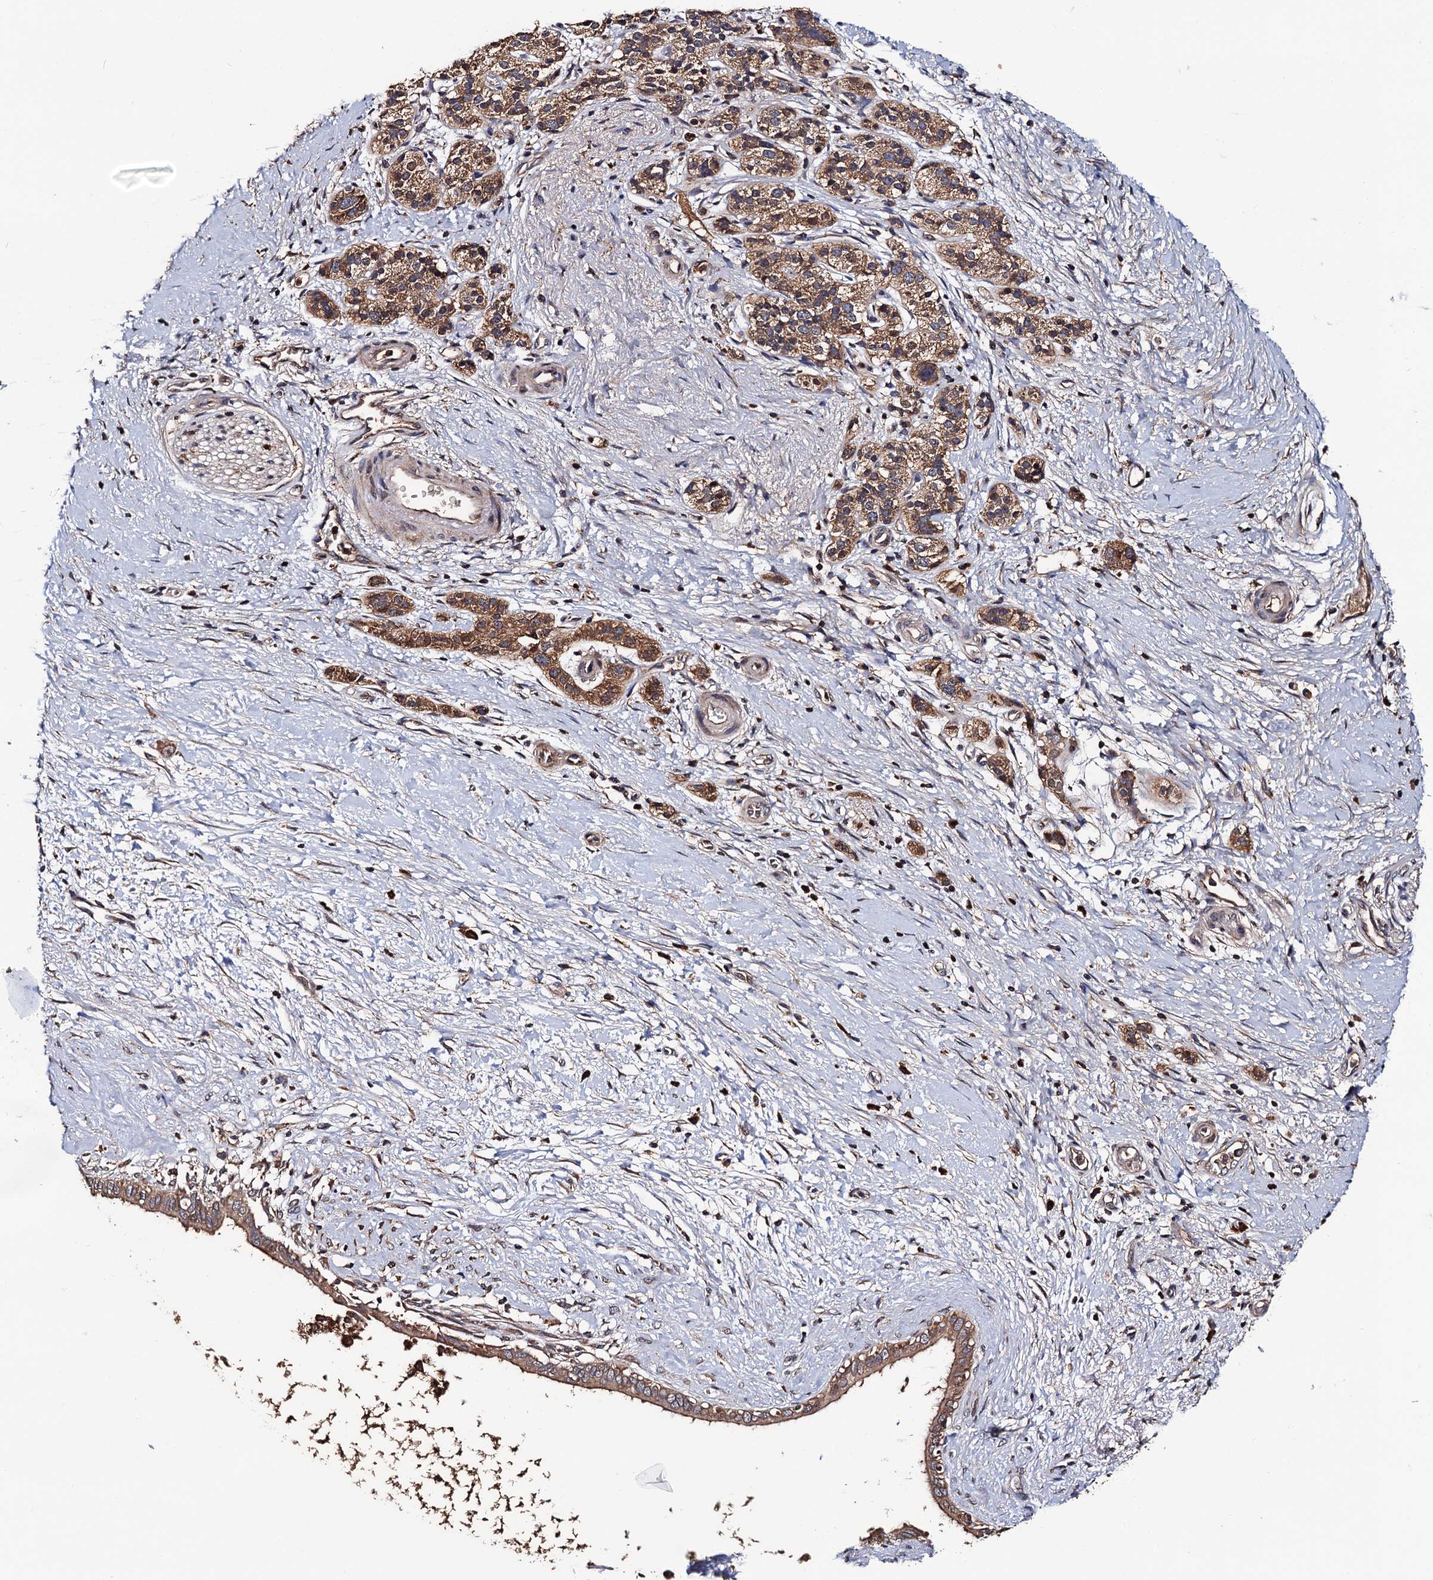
{"staining": {"intensity": "moderate", "quantity": ">75%", "location": "cytoplasmic/membranous"}, "tissue": "pancreatic cancer", "cell_type": "Tumor cells", "image_type": "cancer", "snomed": [{"axis": "morphology", "description": "Adenocarcinoma, NOS"}, {"axis": "topography", "description": "Pancreas"}], "caption": "An immunohistochemistry (IHC) micrograph of tumor tissue is shown. Protein staining in brown labels moderate cytoplasmic/membranous positivity in pancreatic cancer within tumor cells.", "gene": "RGS11", "patient": {"sex": "male", "age": 50}}